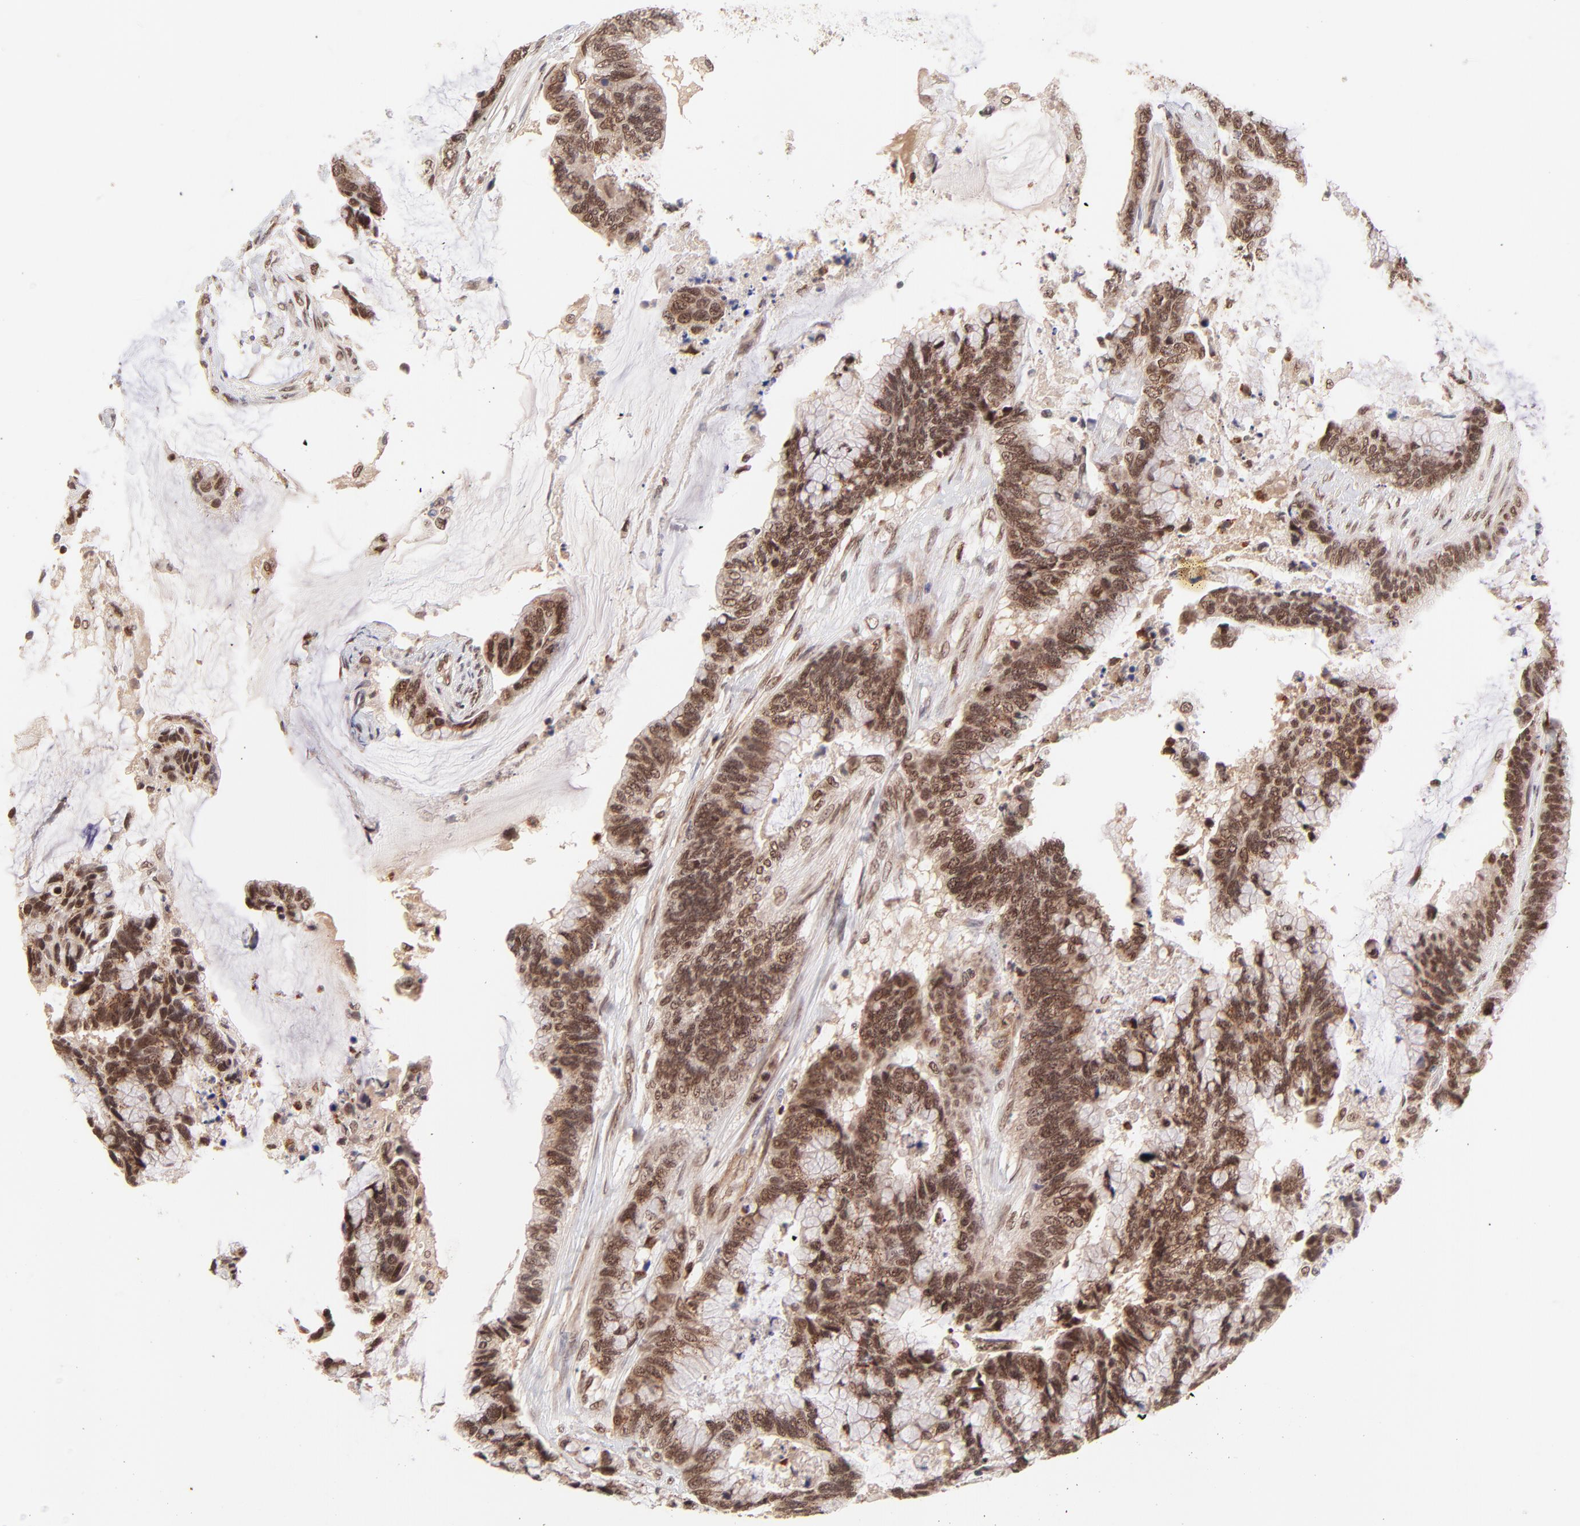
{"staining": {"intensity": "strong", "quantity": ">75%", "location": "nuclear"}, "tissue": "colorectal cancer", "cell_type": "Tumor cells", "image_type": "cancer", "snomed": [{"axis": "morphology", "description": "Adenocarcinoma, NOS"}, {"axis": "topography", "description": "Rectum"}], "caption": "Protein expression analysis of colorectal cancer (adenocarcinoma) exhibits strong nuclear expression in about >75% of tumor cells.", "gene": "MED12", "patient": {"sex": "female", "age": 59}}